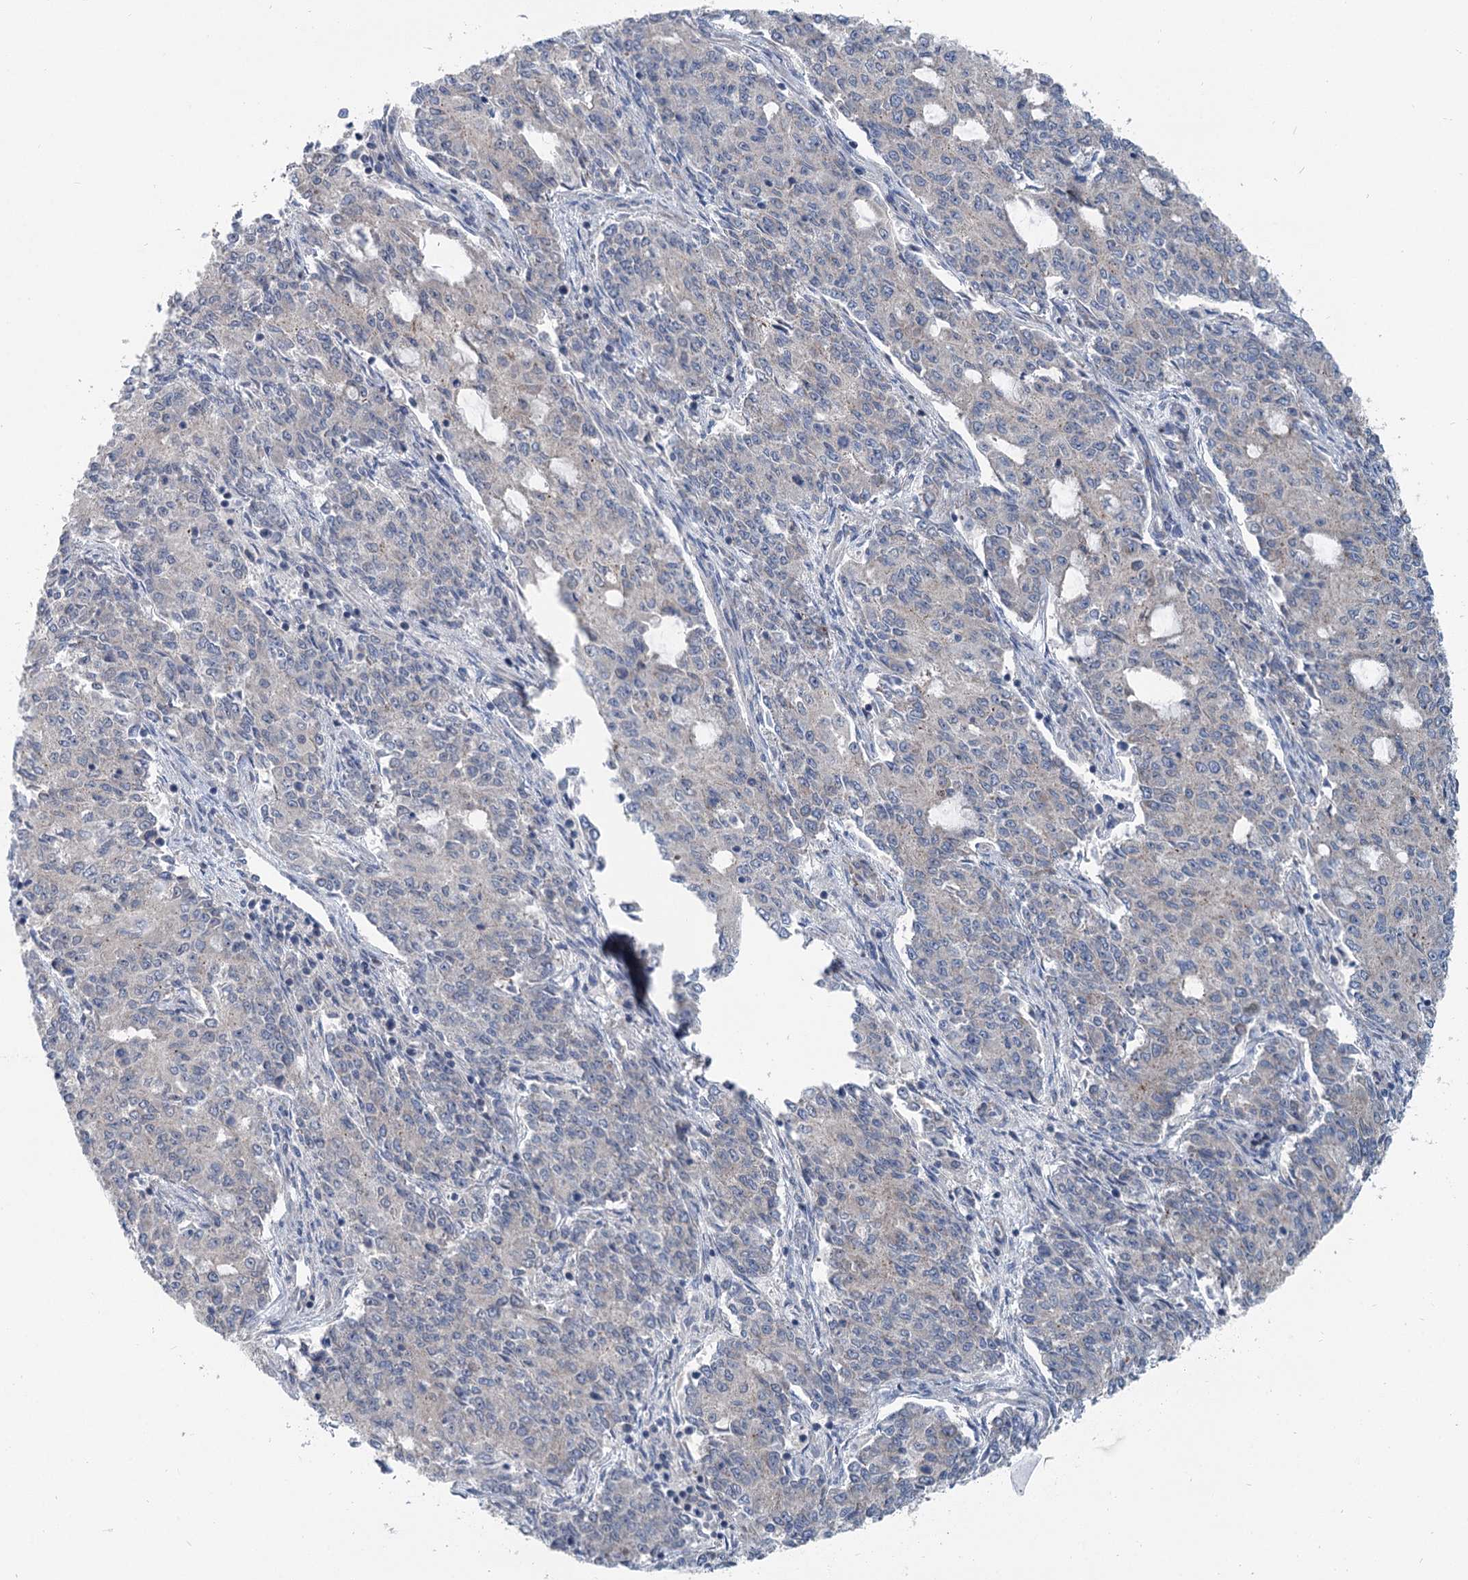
{"staining": {"intensity": "negative", "quantity": "none", "location": "none"}, "tissue": "endometrial cancer", "cell_type": "Tumor cells", "image_type": "cancer", "snomed": [{"axis": "morphology", "description": "Adenocarcinoma, NOS"}, {"axis": "topography", "description": "Endometrium"}], "caption": "Immunohistochemistry (IHC) of endometrial cancer exhibits no expression in tumor cells. (Stains: DAB (3,3'-diaminobenzidine) immunohistochemistry (IHC) with hematoxylin counter stain, Microscopy: brightfield microscopy at high magnification).", "gene": "MARK2", "patient": {"sex": "female", "age": 50}}